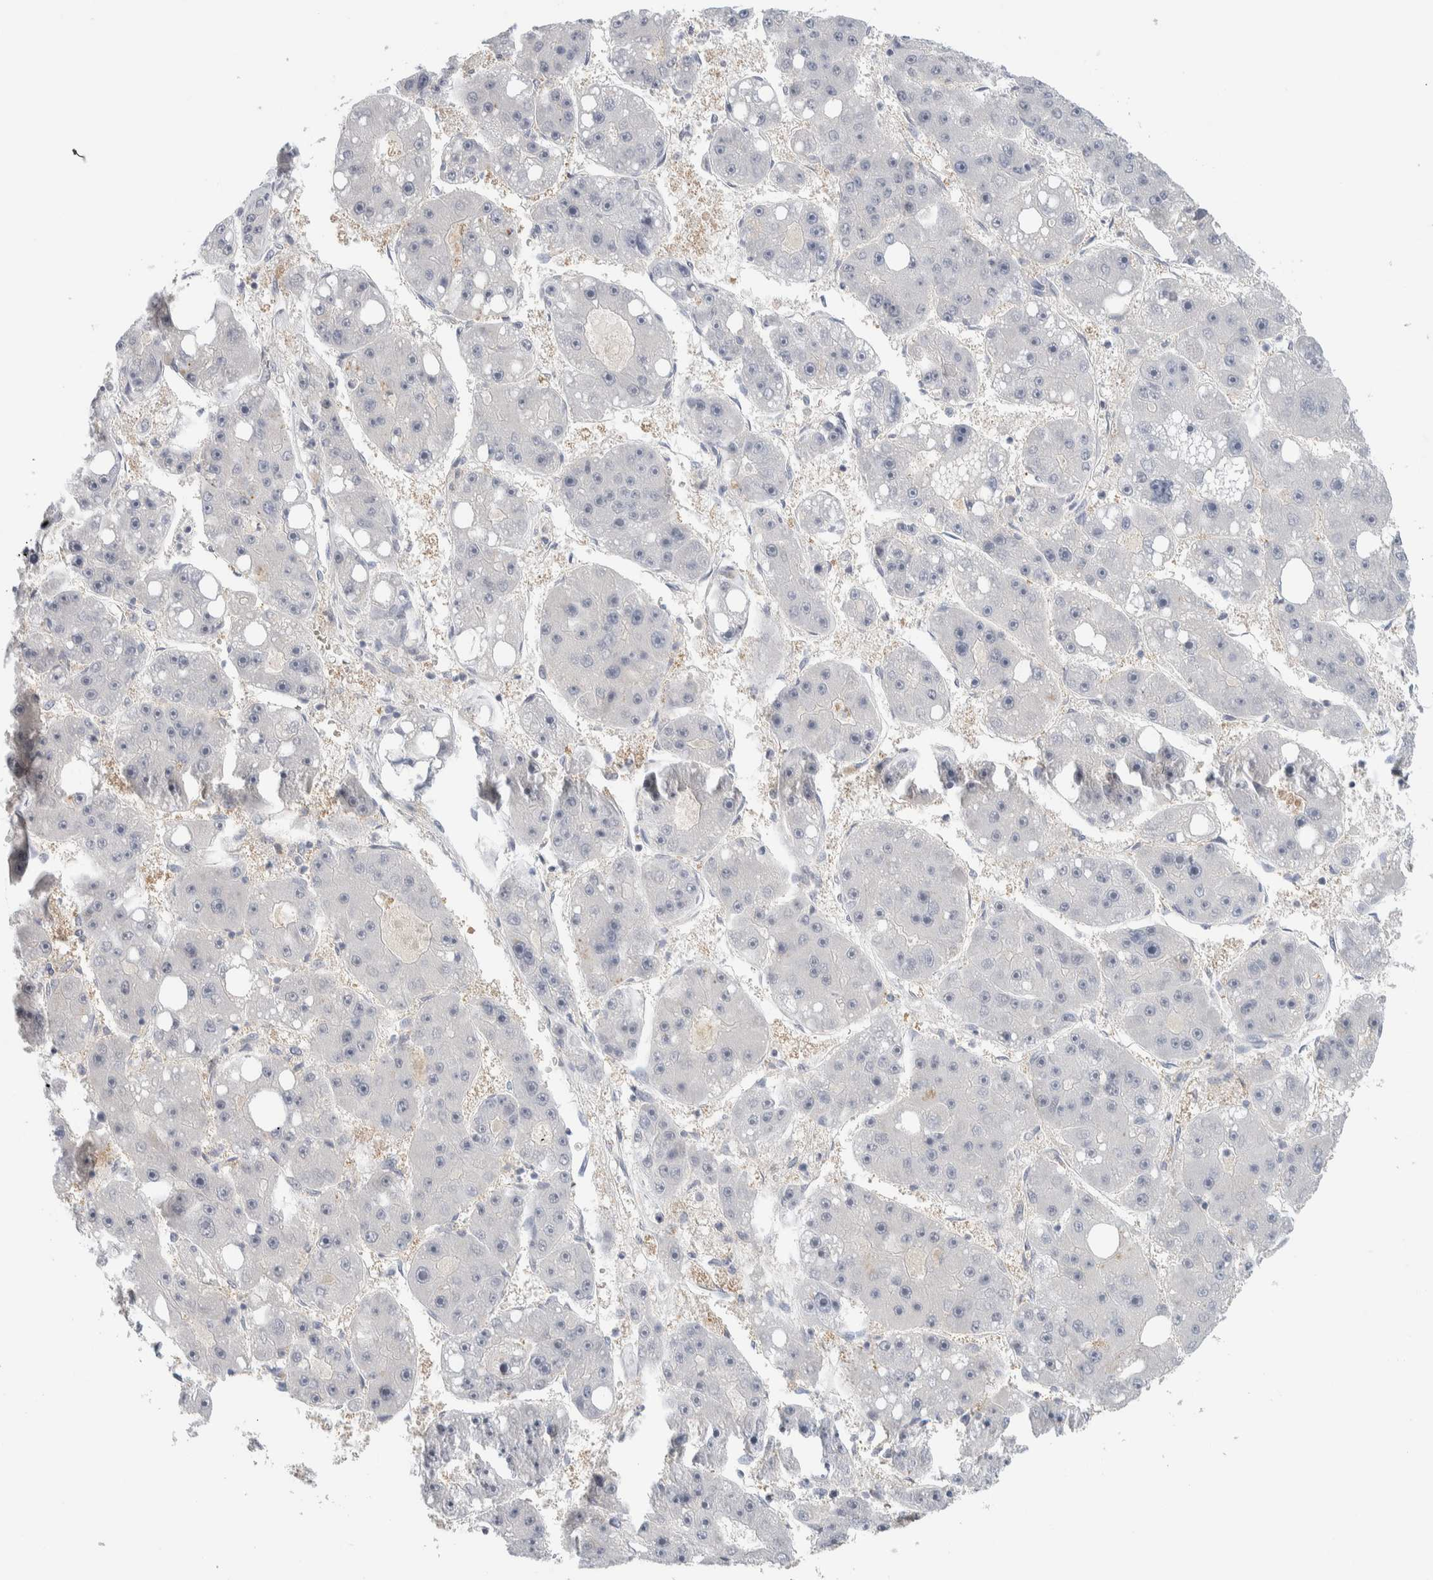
{"staining": {"intensity": "negative", "quantity": "none", "location": "none"}, "tissue": "liver cancer", "cell_type": "Tumor cells", "image_type": "cancer", "snomed": [{"axis": "morphology", "description": "Carcinoma, Hepatocellular, NOS"}, {"axis": "topography", "description": "Liver"}], "caption": "There is no significant positivity in tumor cells of hepatocellular carcinoma (liver).", "gene": "NCR3LG1", "patient": {"sex": "female", "age": 61}}